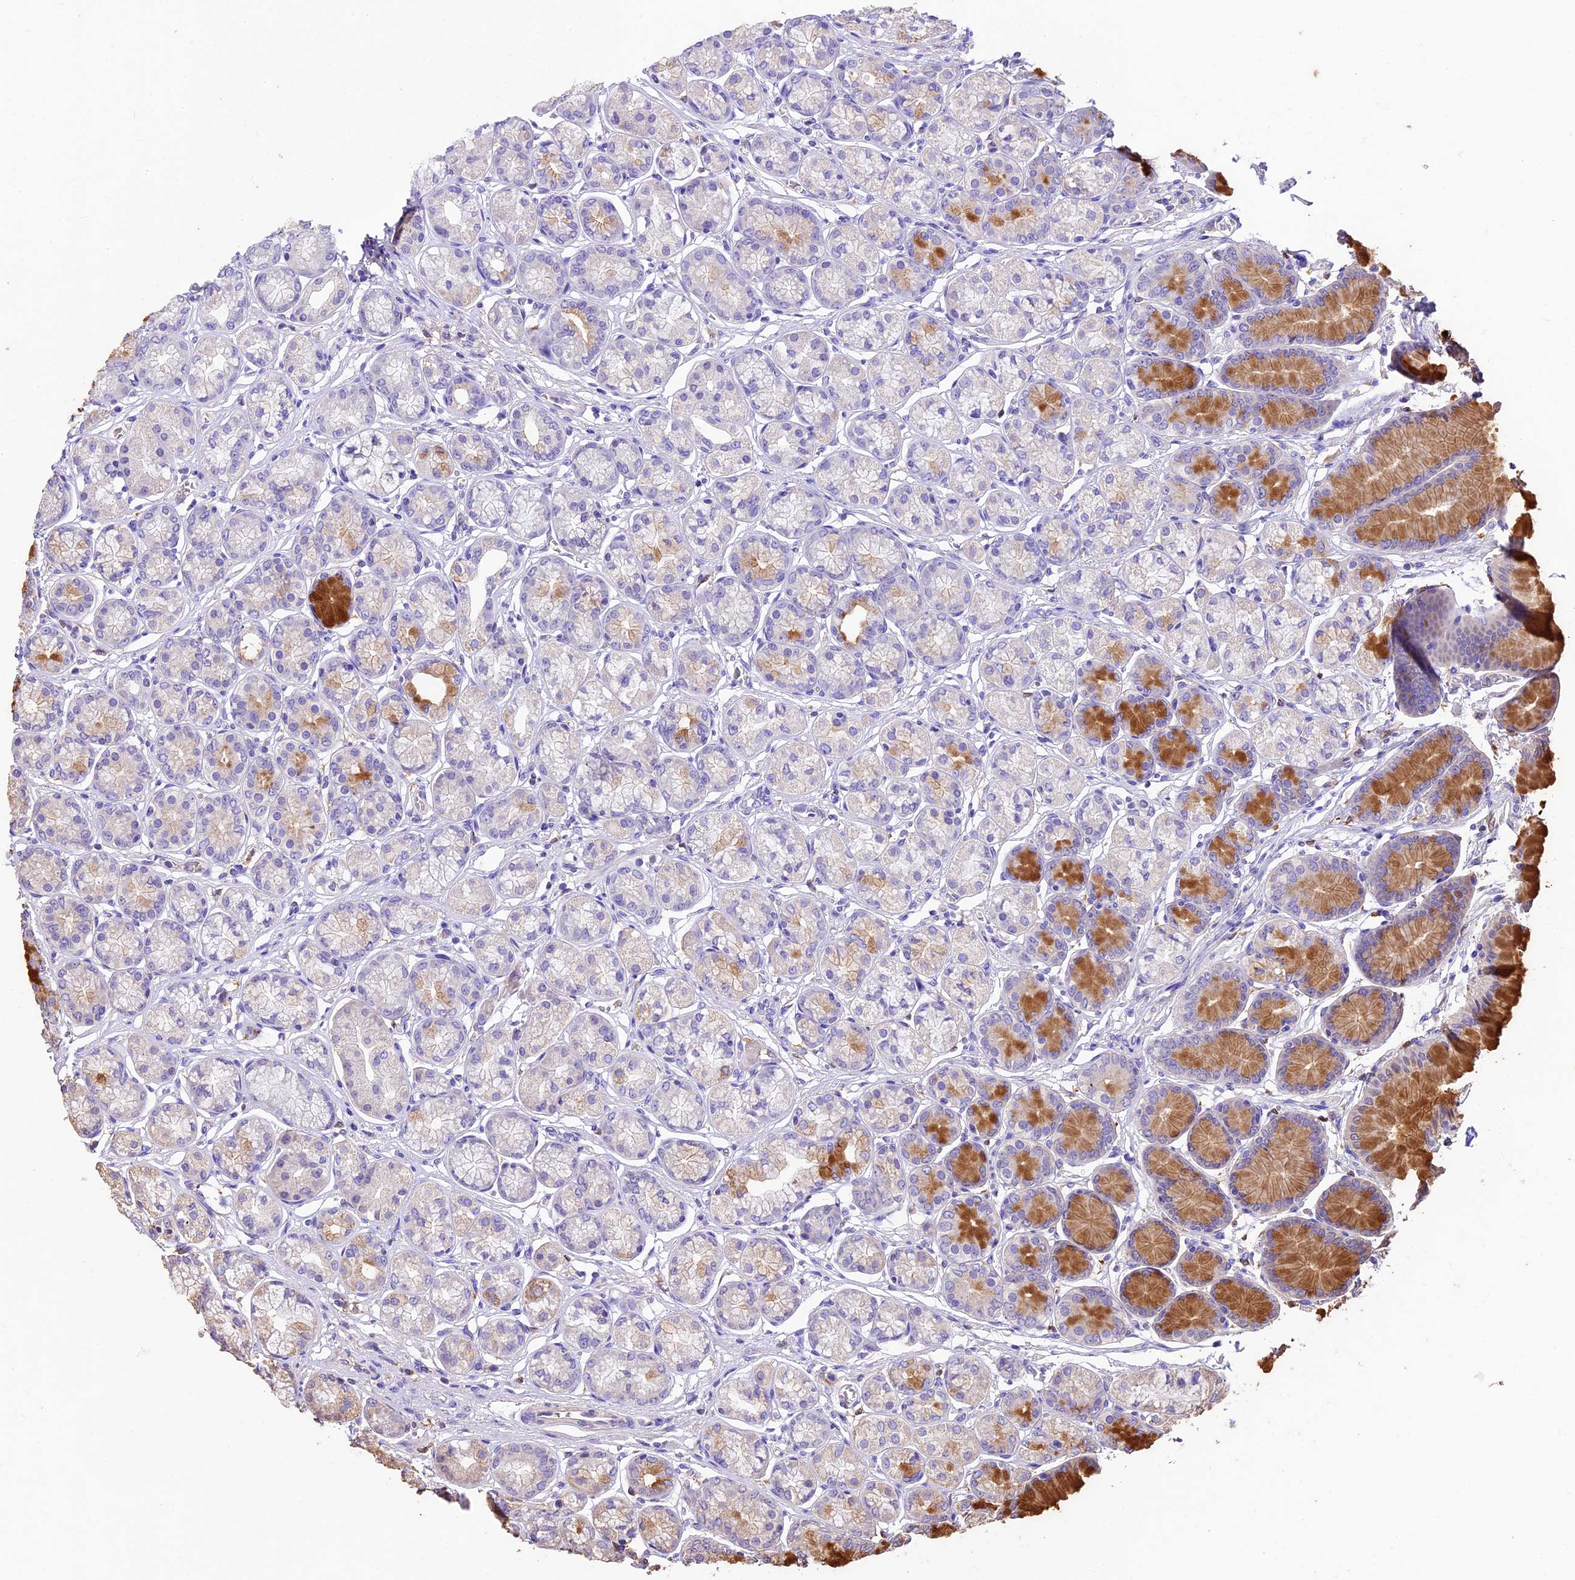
{"staining": {"intensity": "moderate", "quantity": "25%-75%", "location": "cytoplasmic/membranous"}, "tissue": "stomach", "cell_type": "Glandular cells", "image_type": "normal", "snomed": [{"axis": "morphology", "description": "Normal tissue, NOS"}, {"axis": "morphology", "description": "Adenocarcinoma, NOS"}, {"axis": "morphology", "description": "Adenocarcinoma, High grade"}, {"axis": "topography", "description": "Stomach, upper"}, {"axis": "topography", "description": "Stomach"}], "caption": "Unremarkable stomach exhibits moderate cytoplasmic/membranous expression in about 25%-75% of glandular cells The staining is performed using DAB brown chromogen to label protein expression. The nuclei are counter-stained blue using hematoxylin..", "gene": "CRLF1", "patient": {"sex": "female", "age": 65}}